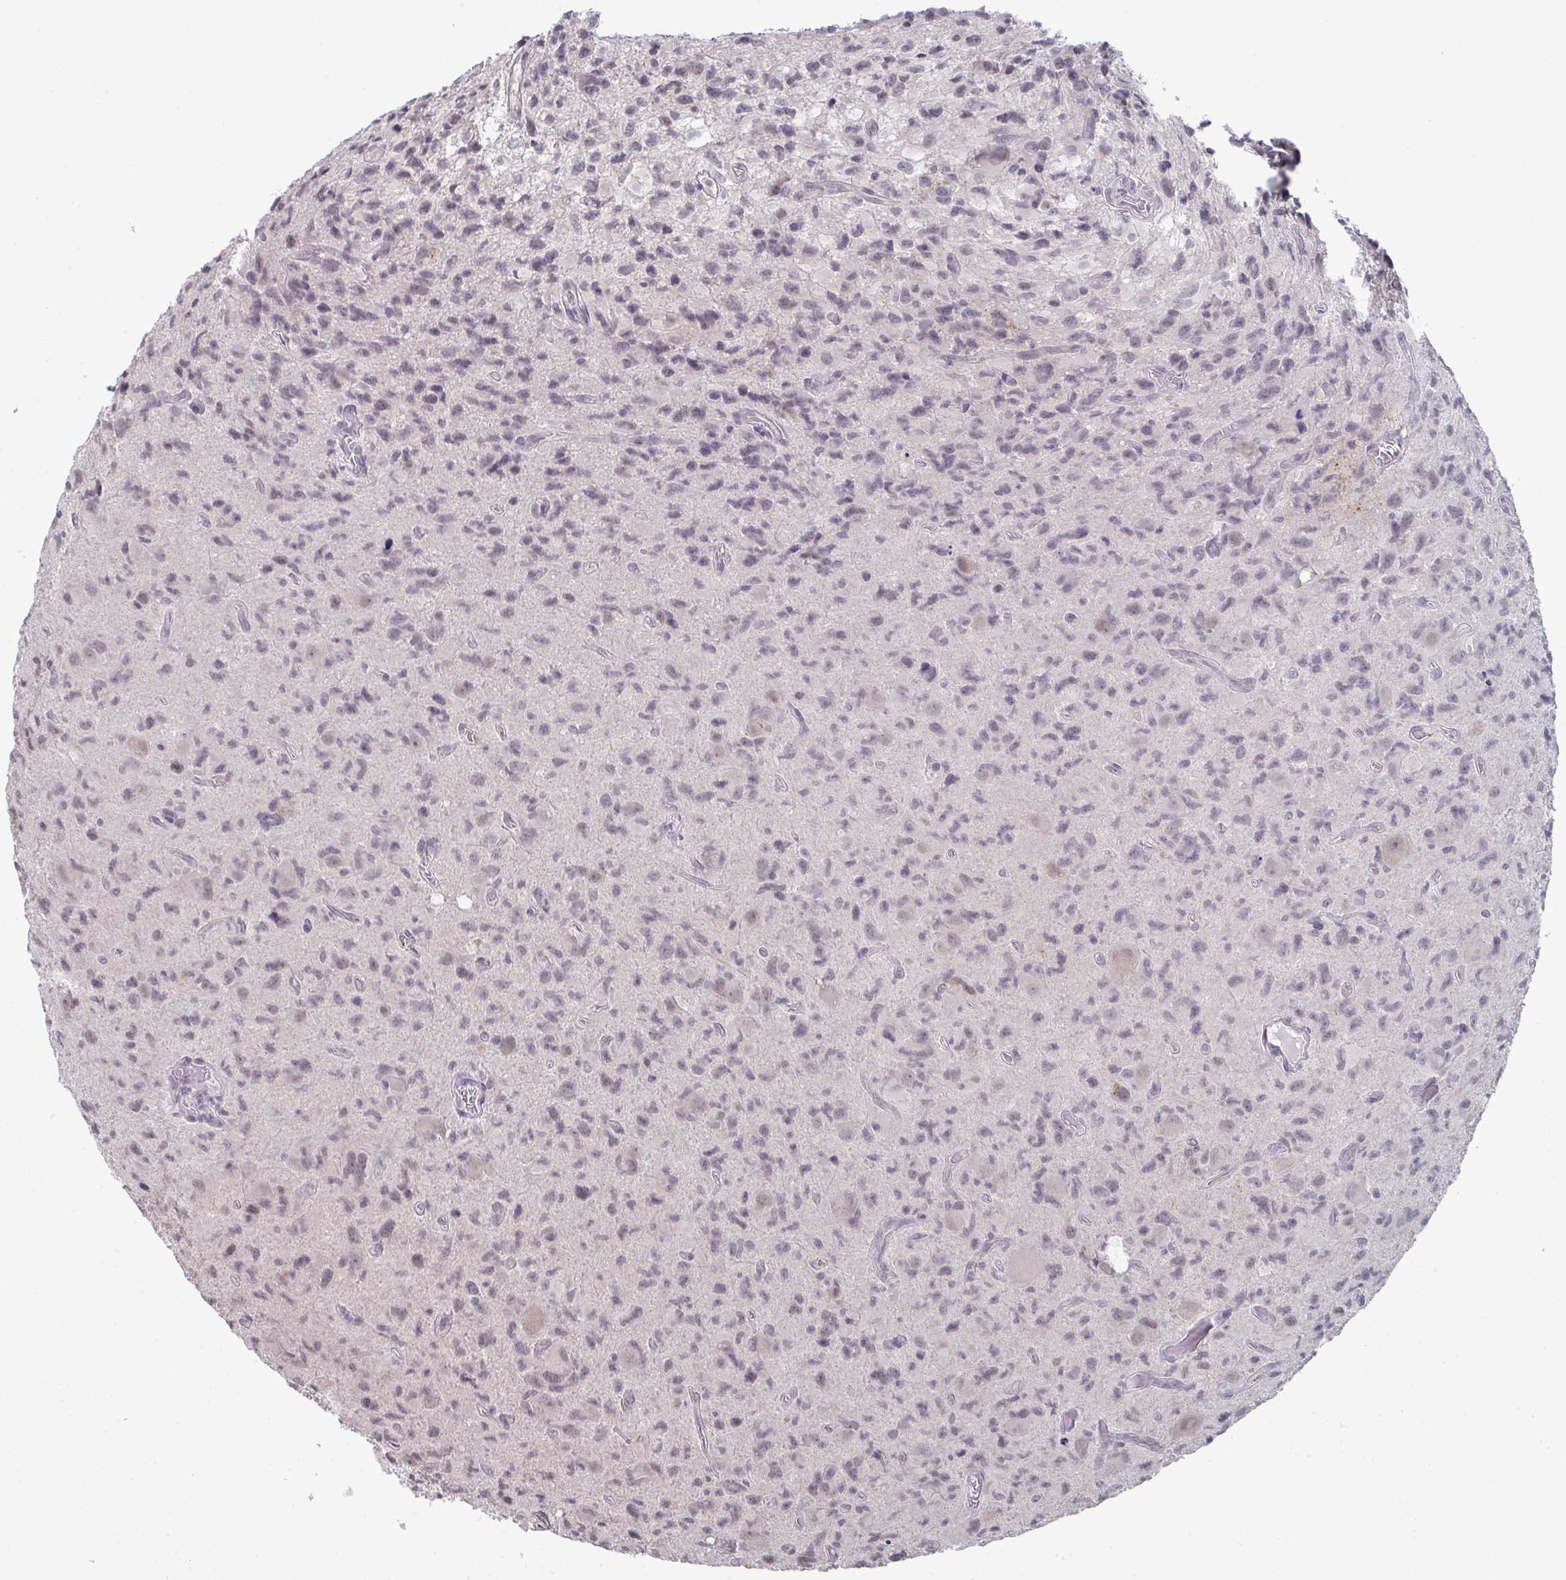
{"staining": {"intensity": "negative", "quantity": "none", "location": "none"}, "tissue": "glioma", "cell_type": "Tumor cells", "image_type": "cancer", "snomed": [{"axis": "morphology", "description": "Glioma, malignant, High grade"}, {"axis": "topography", "description": "Brain"}], "caption": "A histopathology image of glioma stained for a protein demonstrates no brown staining in tumor cells.", "gene": "ZNF214", "patient": {"sex": "male", "age": 76}}